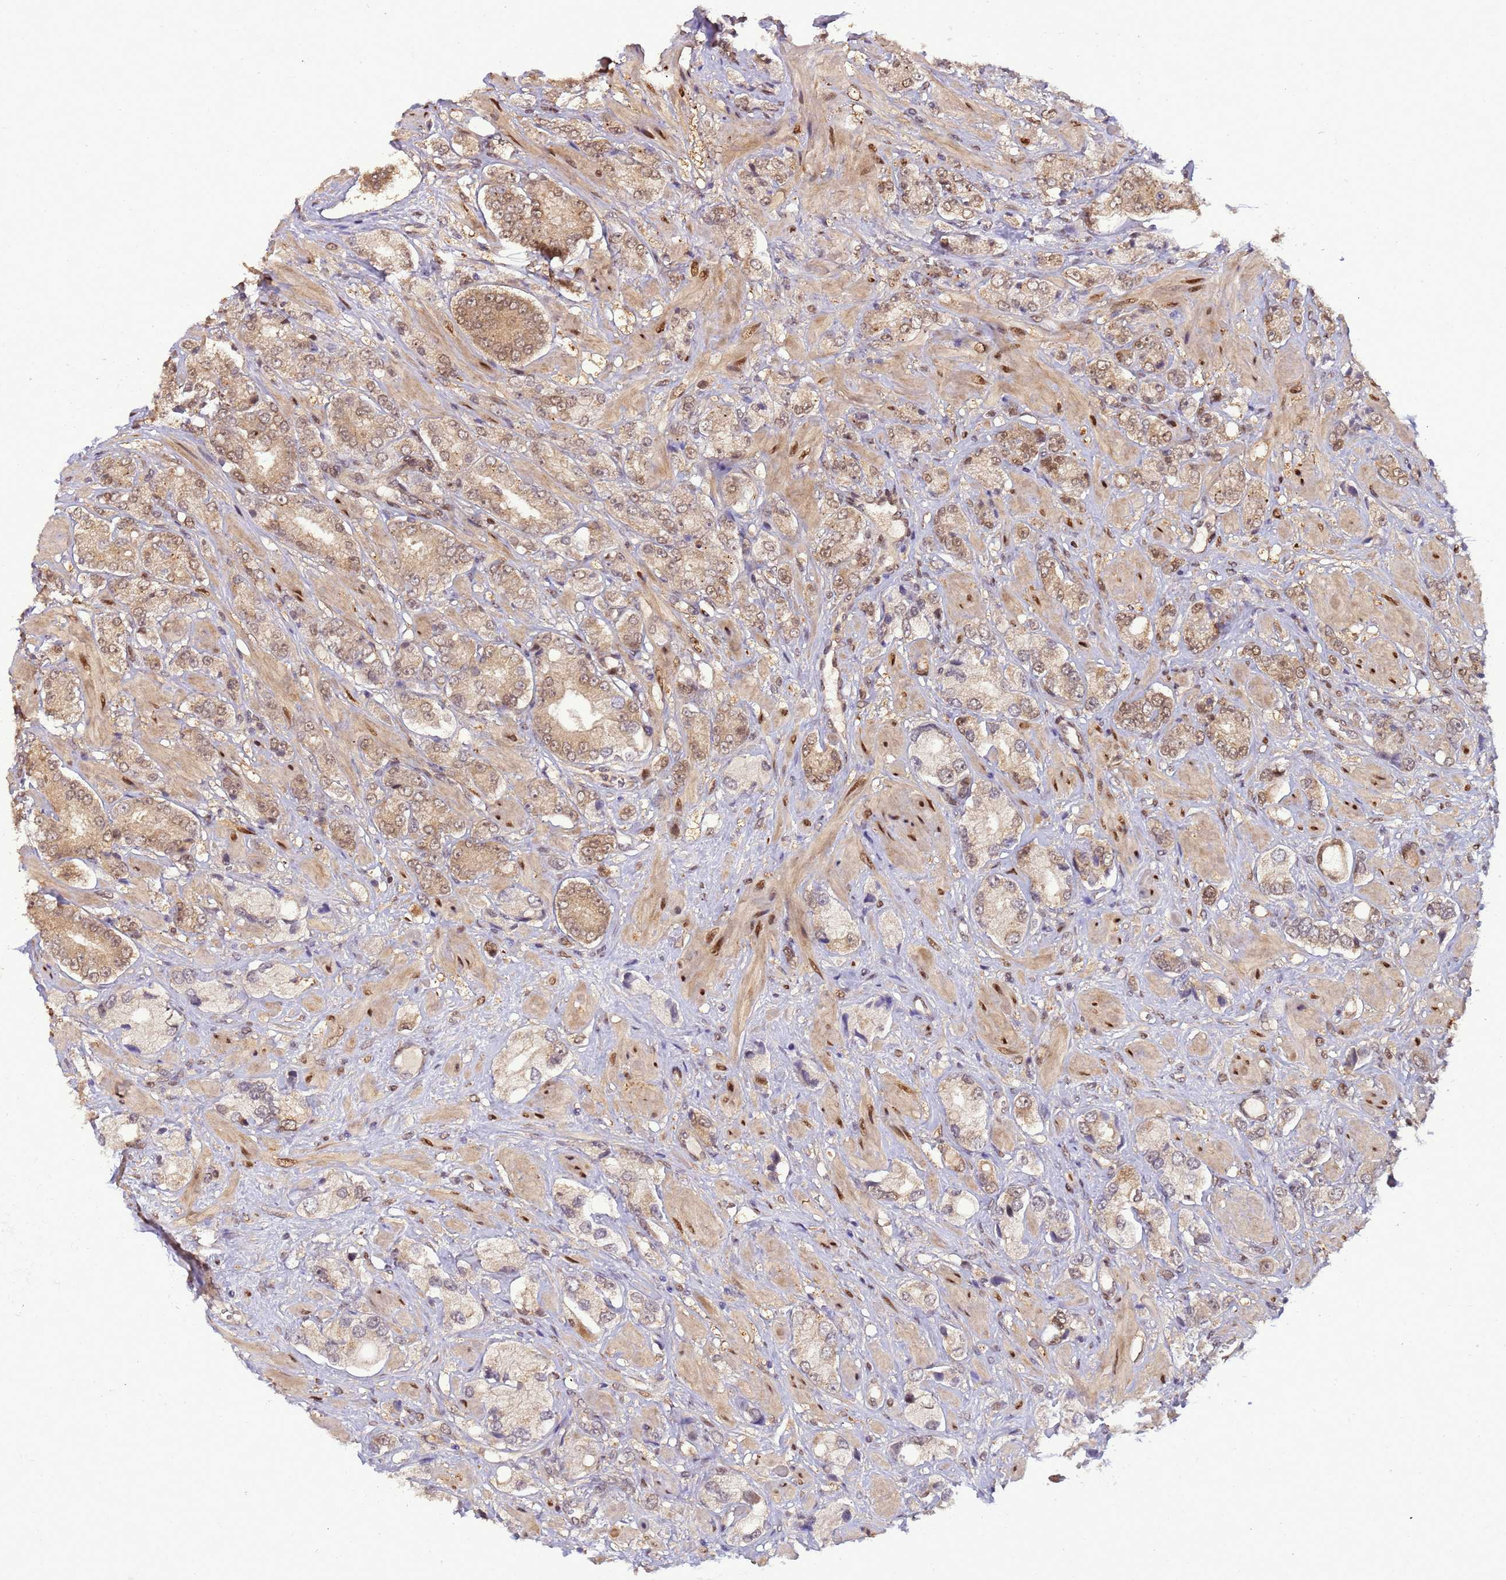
{"staining": {"intensity": "moderate", "quantity": ">75%", "location": "cytoplasmic/membranous,nuclear"}, "tissue": "prostate cancer", "cell_type": "Tumor cells", "image_type": "cancer", "snomed": [{"axis": "morphology", "description": "Adenocarcinoma, High grade"}, {"axis": "topography", "description": "Prostate and seminal vesicle, NOS"}], "caption": "Human prostate high-grade adenocarcinoma stained for a protein (brown) shows moderate cytoplasmic/membranous and nuclear positive staining in approximately >75% of tumor cells.", "gene": "ZBTB5", "patient": {"sex": "male", "age": 64}}